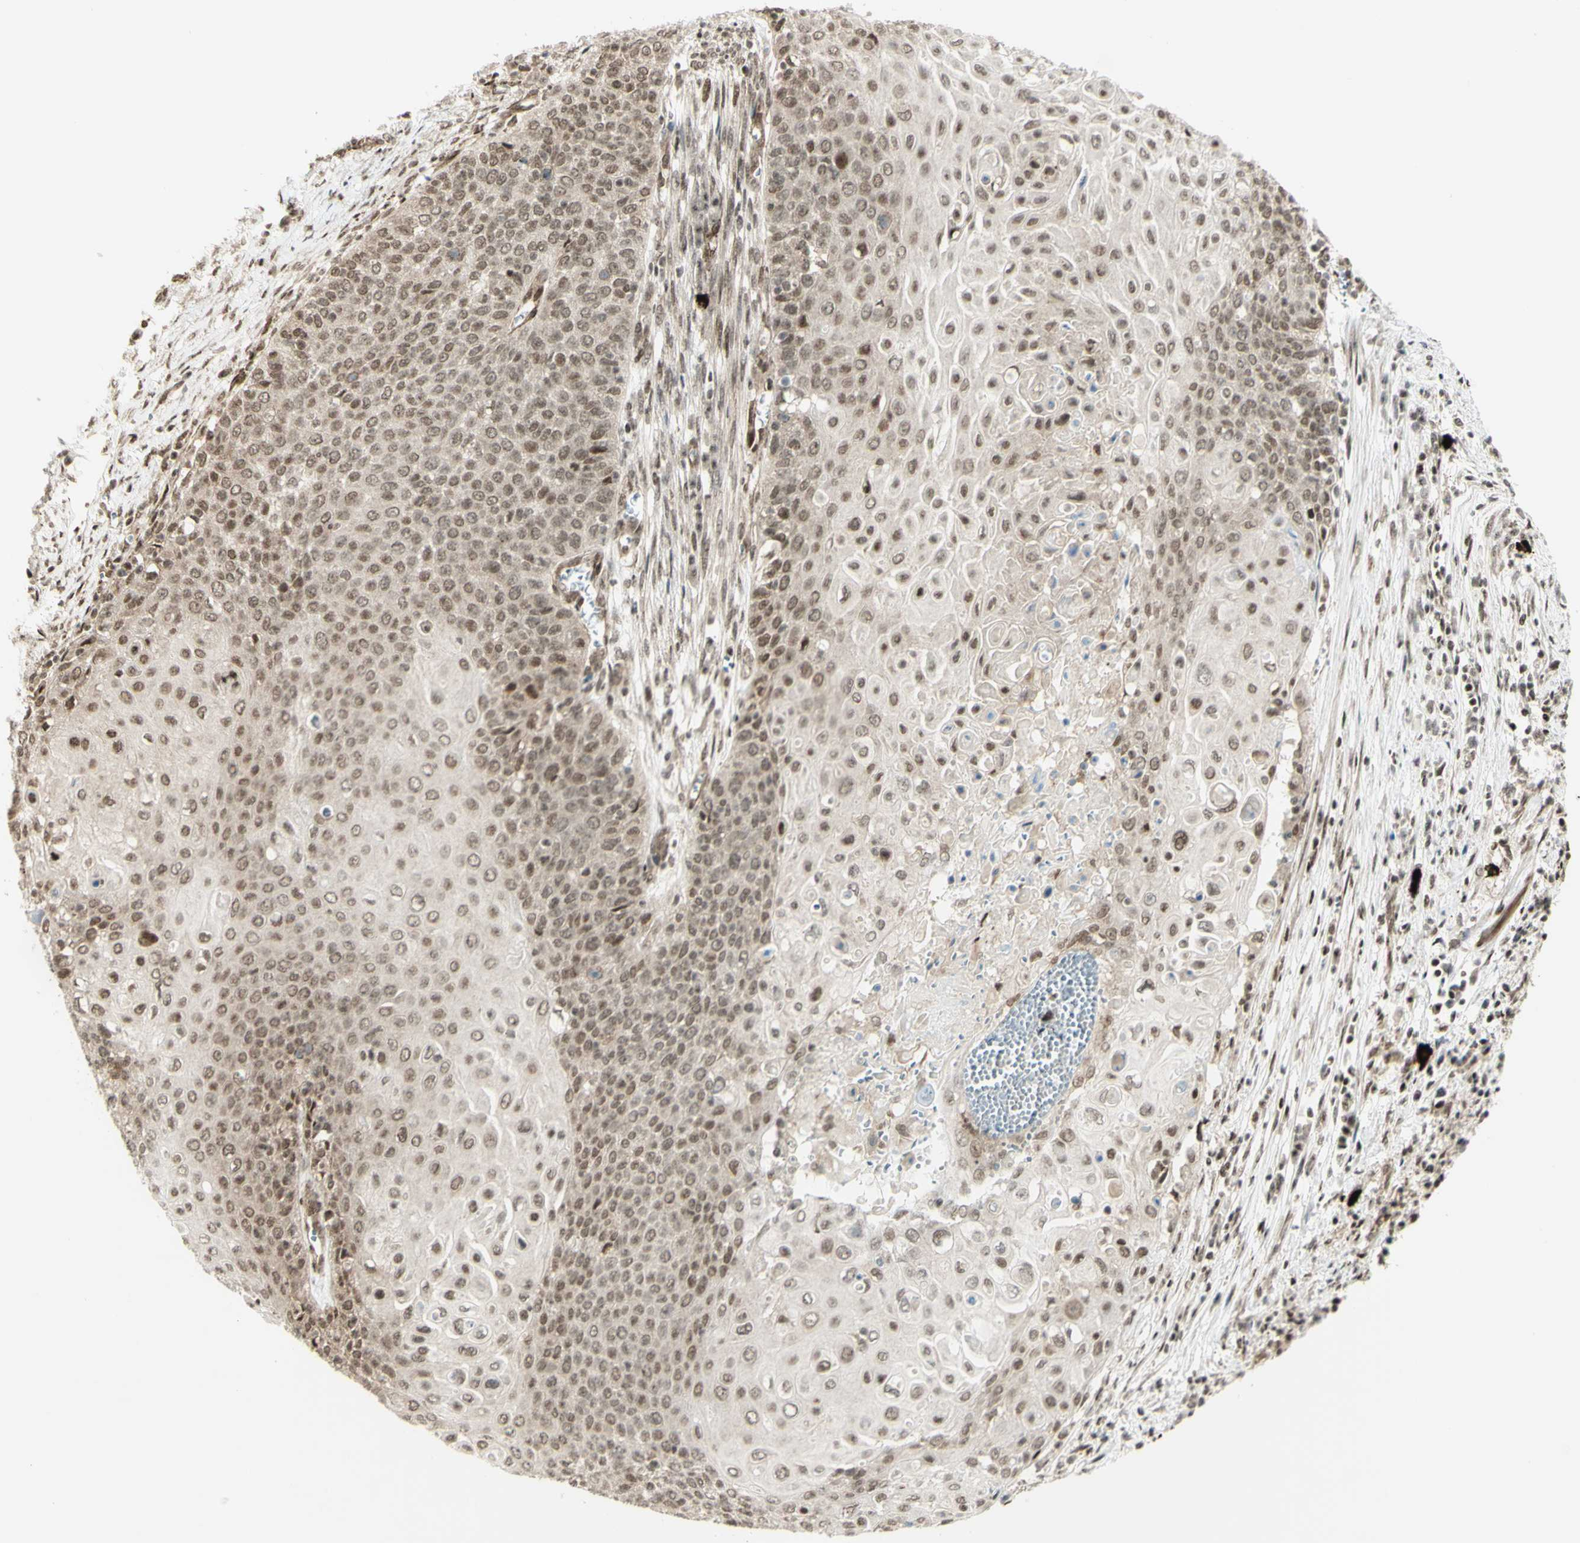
{"staining": {"intensity": "weak", "quantity": ">75%", "location": "nuclear"}, "tissue": "cervical cancer", "cell_type": "Tumor cells", "image_type": "cancer", "snomed": [{"axis": "morphology", "description": "Squamous cell carcinoma, NOS"}, {"axis": "topography", "description": "Cervix"}], "caption": "This is an image of immunohistochemistry (IHC) staining of squamous cell carcinoma (cervical), which shows weak positivity in the nuclear of tumor cells.", "gene": "ZMYM6", "patient": {"sex": "female", "age": 39}}